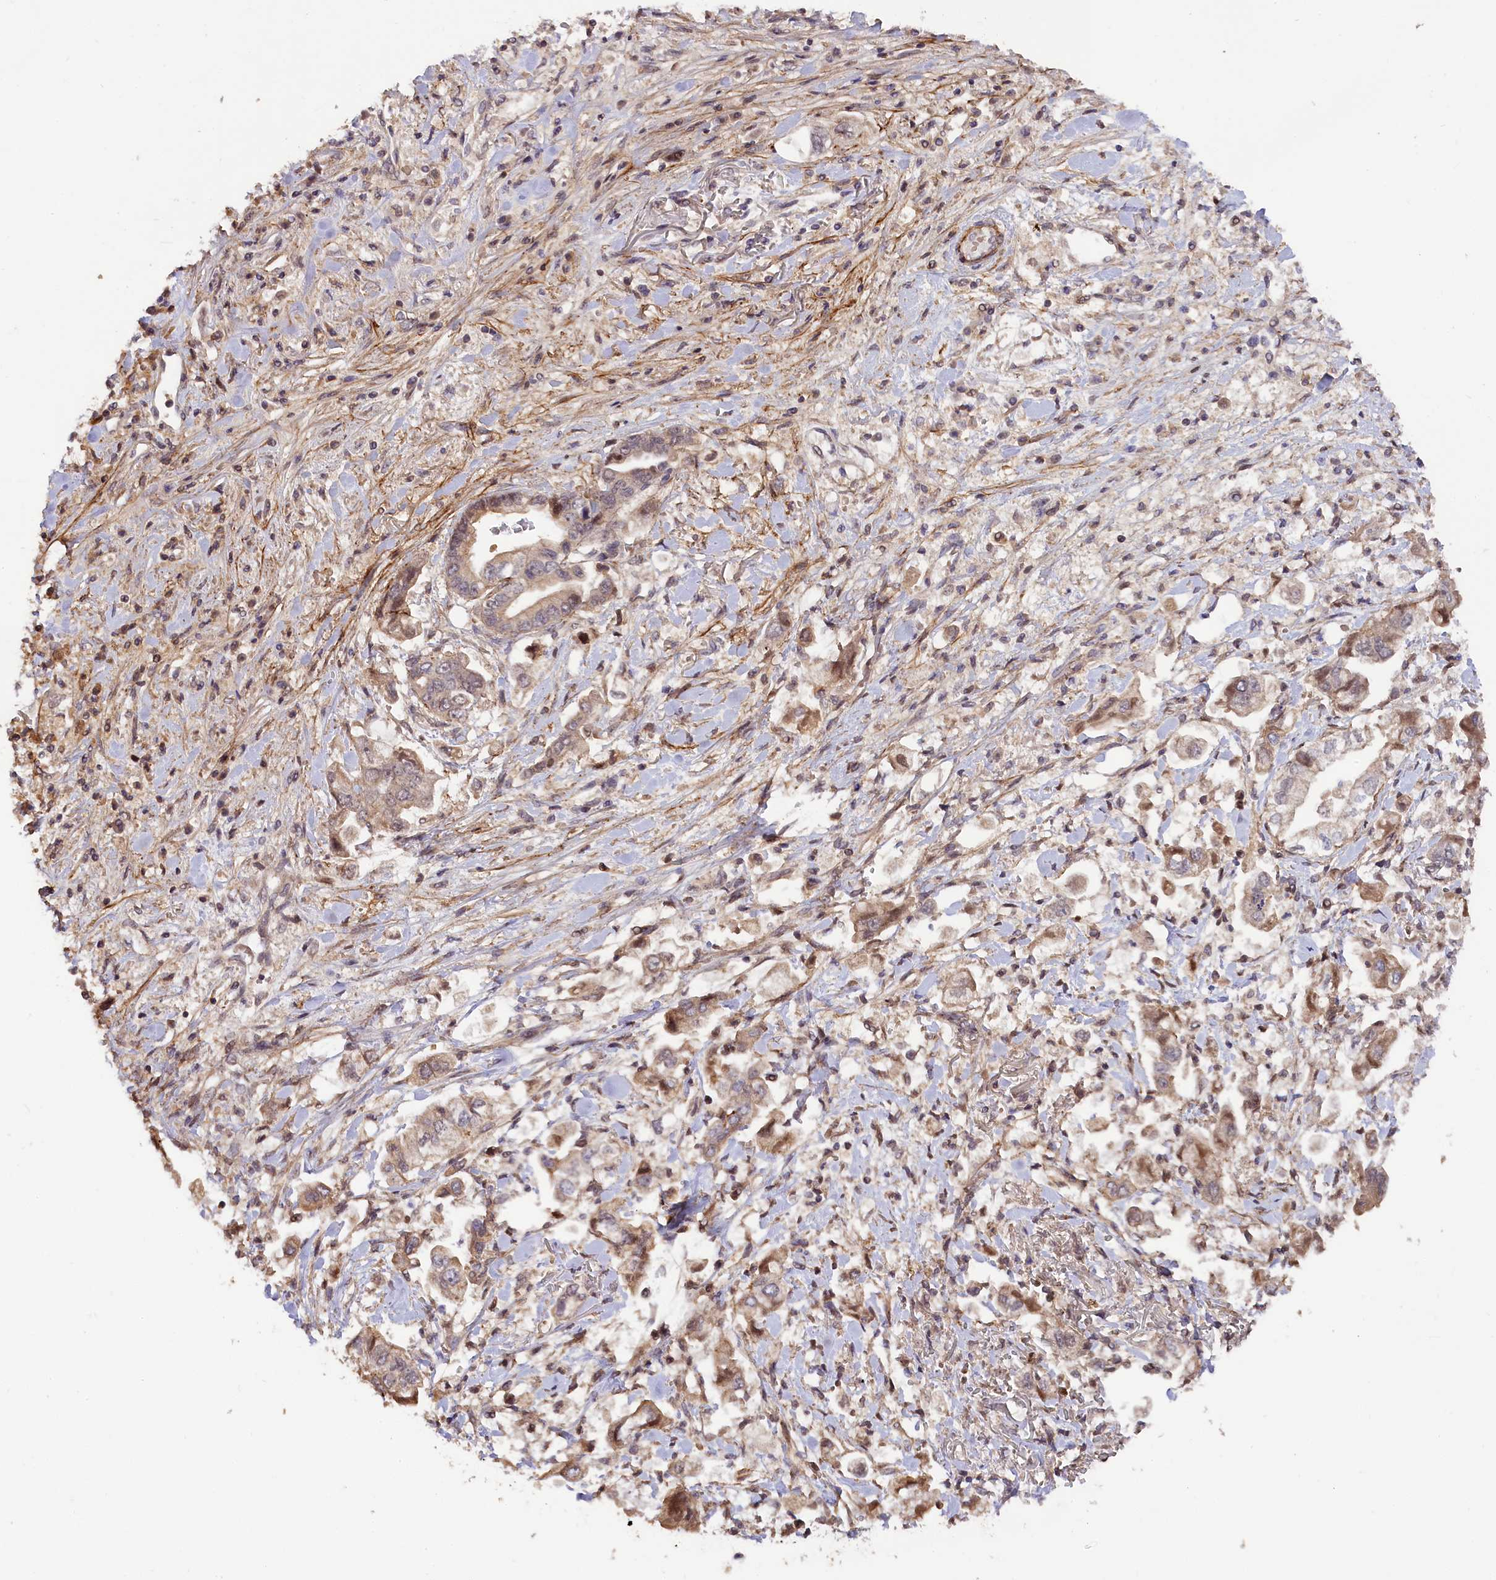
{"staining": {"intensity": "weak", "quantity": "25%-75%", "location": "cytoplasmic/membranous"}, "tissue": "stomach cancer", "cell_type": "Tumor cells", "image_type": "cancer", "snomed": [{"axis": "morphology", "description": "Adenocarcinoma, NOS"}, {"axis": "topography", "description": "Stomach"}], "caption": "IHC staining of adenocarcinoma (stomach), which reveals low levels of weak cytoplasmic/membranous expression in approximately 25%-75% of tumor cells indicating weak cytoplasmic/membranous protein positivity. The staining was performed using DAB (brown) for protein detection and nuclei were counterstained in hematoxylin (blue).", "gene": "ZNF480", "patient": {"sex": "male", "age": 62}}